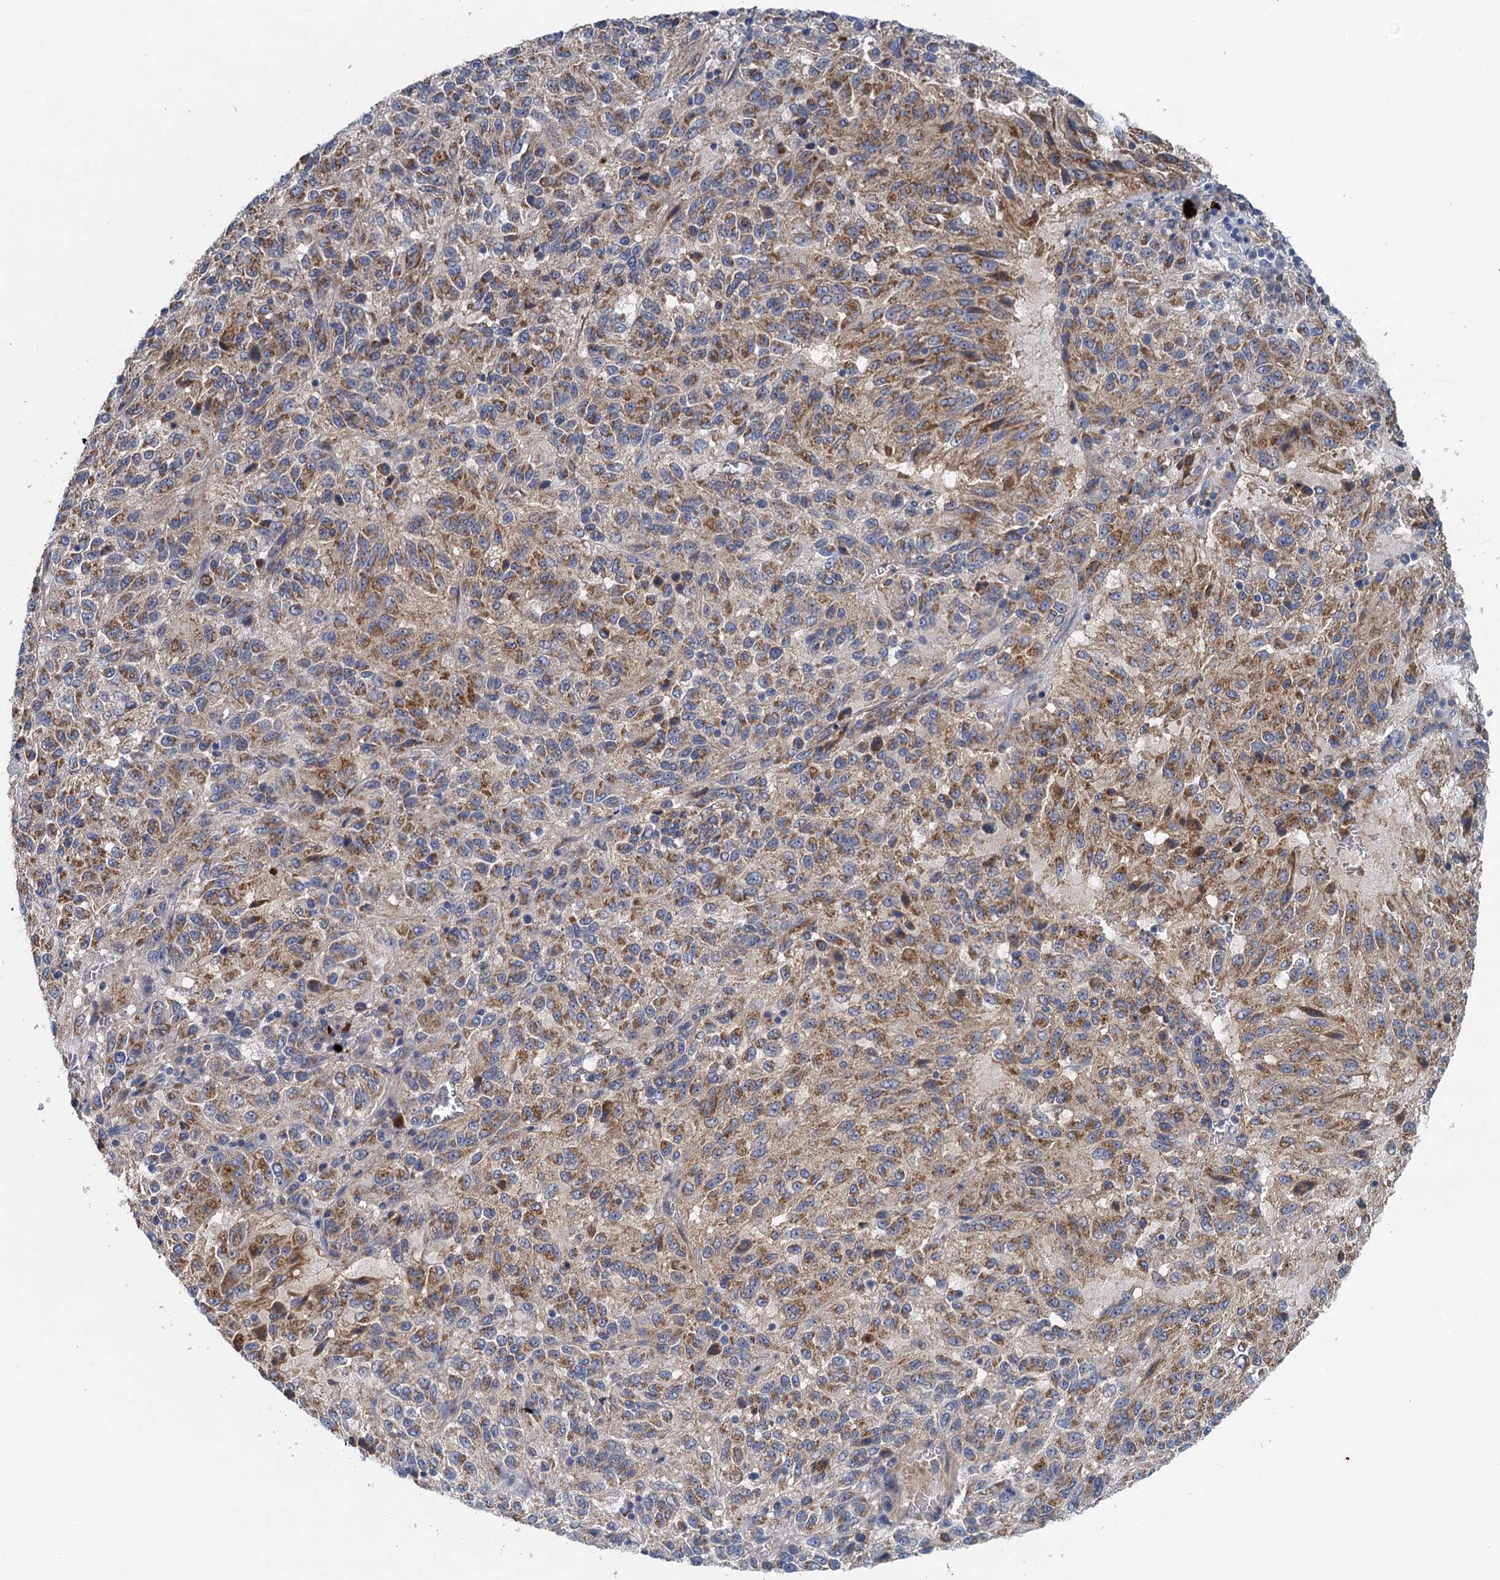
{"staining": {"intensity": "moderate", "quantity": ">75%", "location": "cytoplasmic/membranous"}, "tissue": "melanoma", "cell_type": "Tumor cells", "image_type": "cancer", "snomed": [{"axis": "morphology", "description": "Malignant melanoma, Metastatic site"}, {"axis": "topography", "description": "Lung"}], "caption": "Immunohistochemical staining of human malignant melanoma (metastatic site) exhibits medium levels of moderate cytoplasmic/membranous positivity in approximately >75% of tumor cells.", "gene": "TPCN1", "patient": {"sex": "male", "age": 64}}